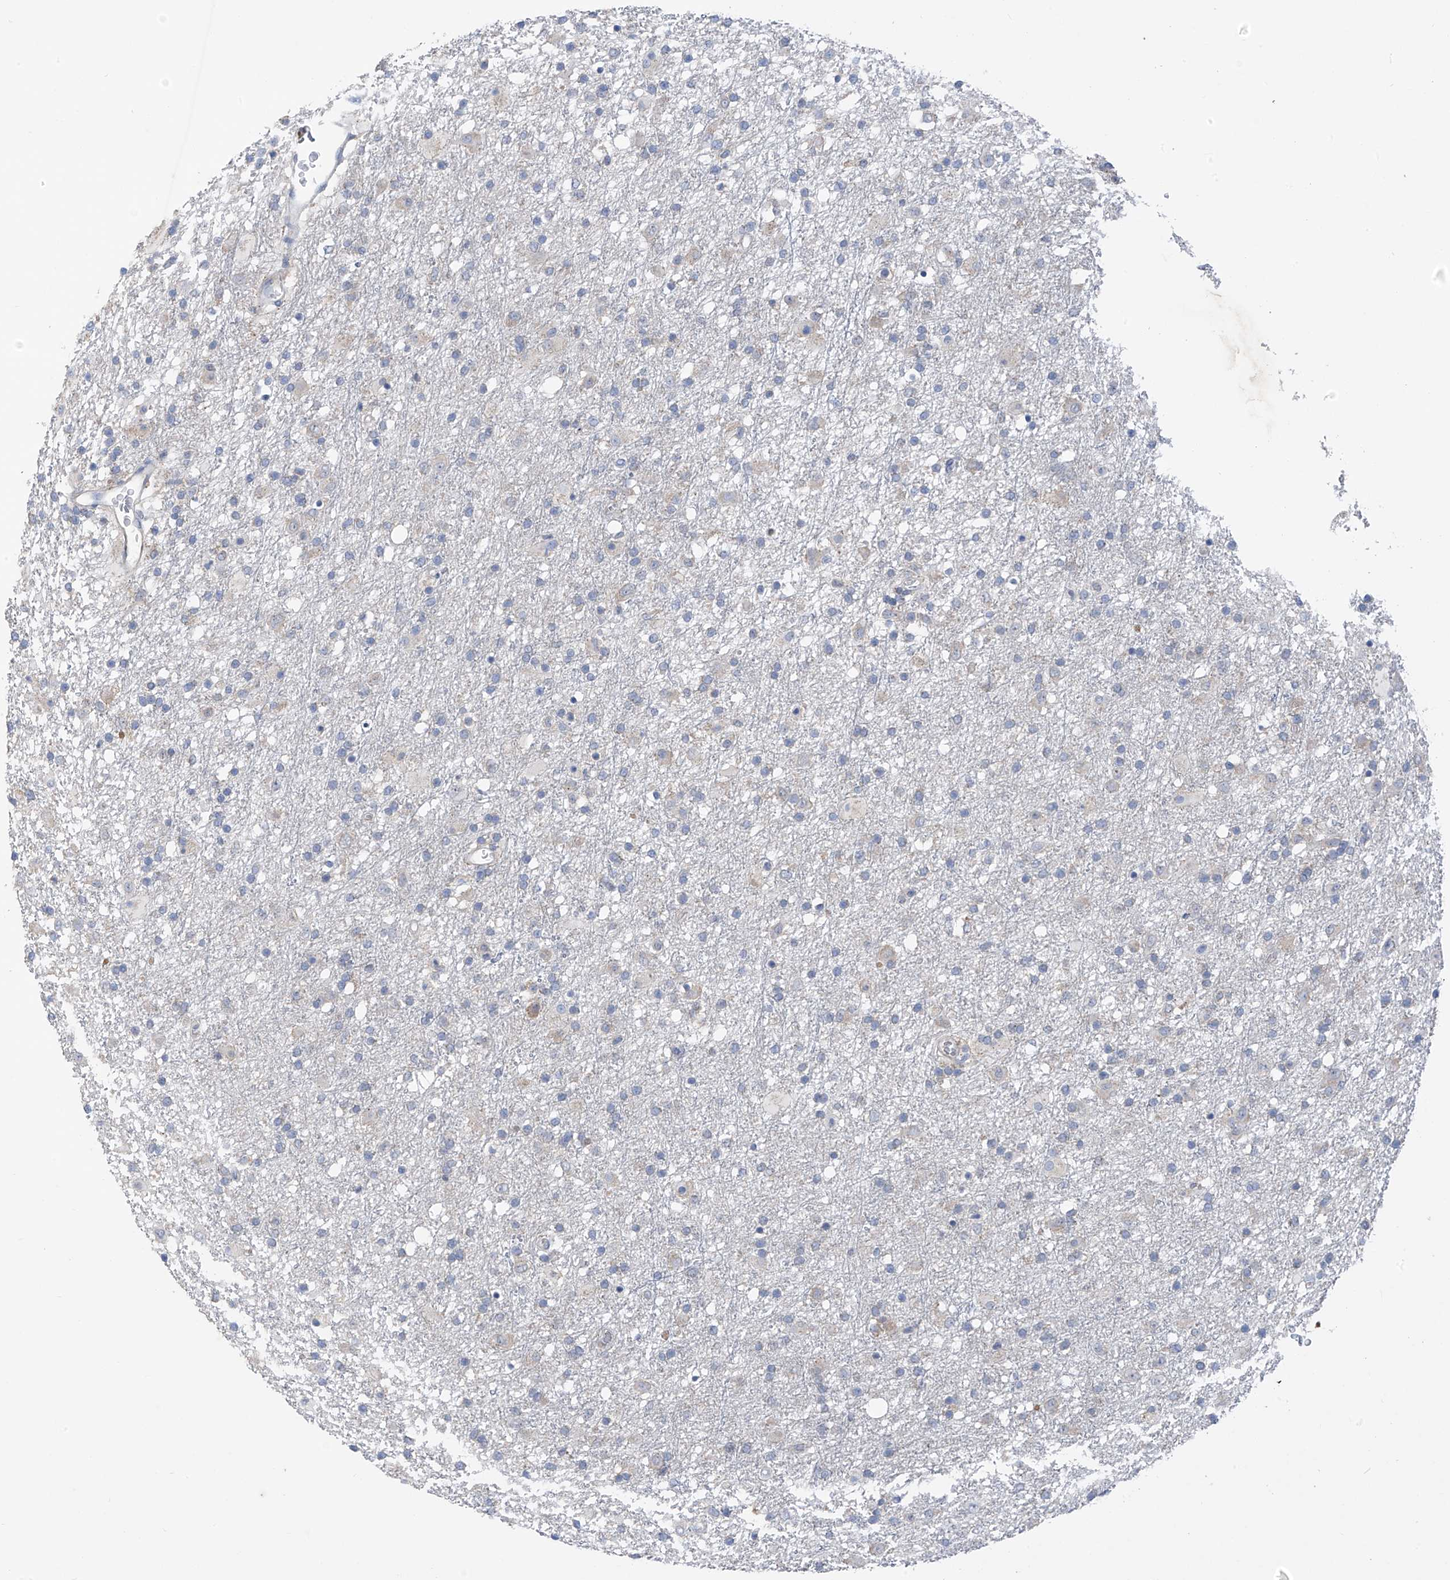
{"staining": {"intensity": "negative", "quantity": "none", "location": "none"}, "tissue": "glioma", "cell_type": "Tumor cells", "image_type": "cancer", "snomed": [{"axis": "morphology", "description": "Glioma, malignant, Low grade"}, {"axis": "topography", "description": "Brain"}], "caption": "This is a photomicrograph of immunohistochemistry (IHC) staining of glioma, which shows no expression in tumor cells. Nuclei are stained in blue.", "gene": "RPL4", "patient": {"sex": "male", "age": 65}}